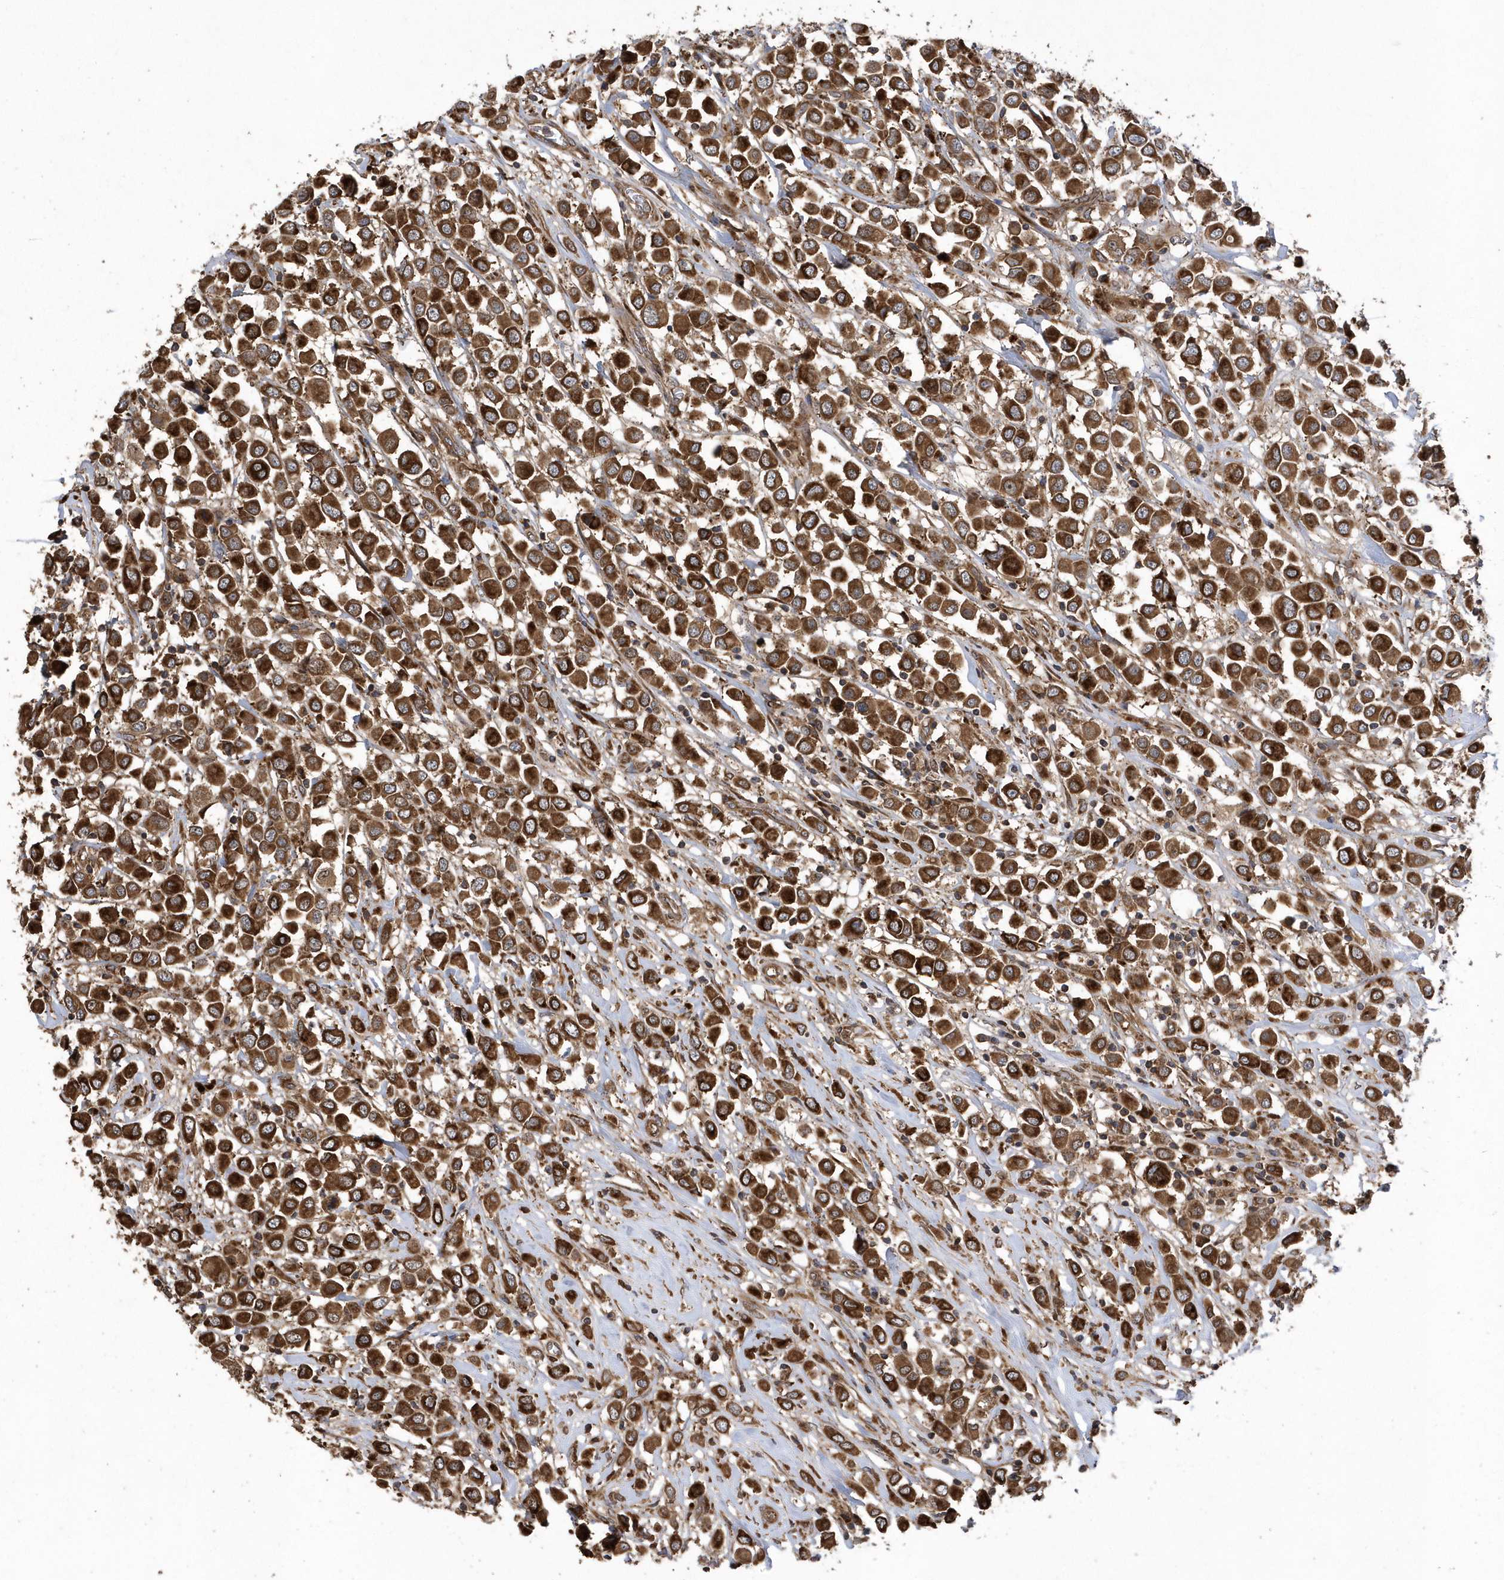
{"staining": {"intensity": "strong", "quantity": ">75%", "location": "cytoplasmic/membranous"}, "tissue": "breast cancer", "cell_type": "Tumor cells", "image_type": "cancer", "snomed": [{"axis": "morphology", "description": "Duct carcinoma"}, {"axis": "topography", "description": "Breast"}], "caption": "This is an image of immunohistochemistry (IHC) staining of breast intraductal carcinoma, which shows strong staining in the cytoplasmic/membranous of tumor cells.", "gene": "WASHC5", "patient": {"sex": "female", "age": 61}}